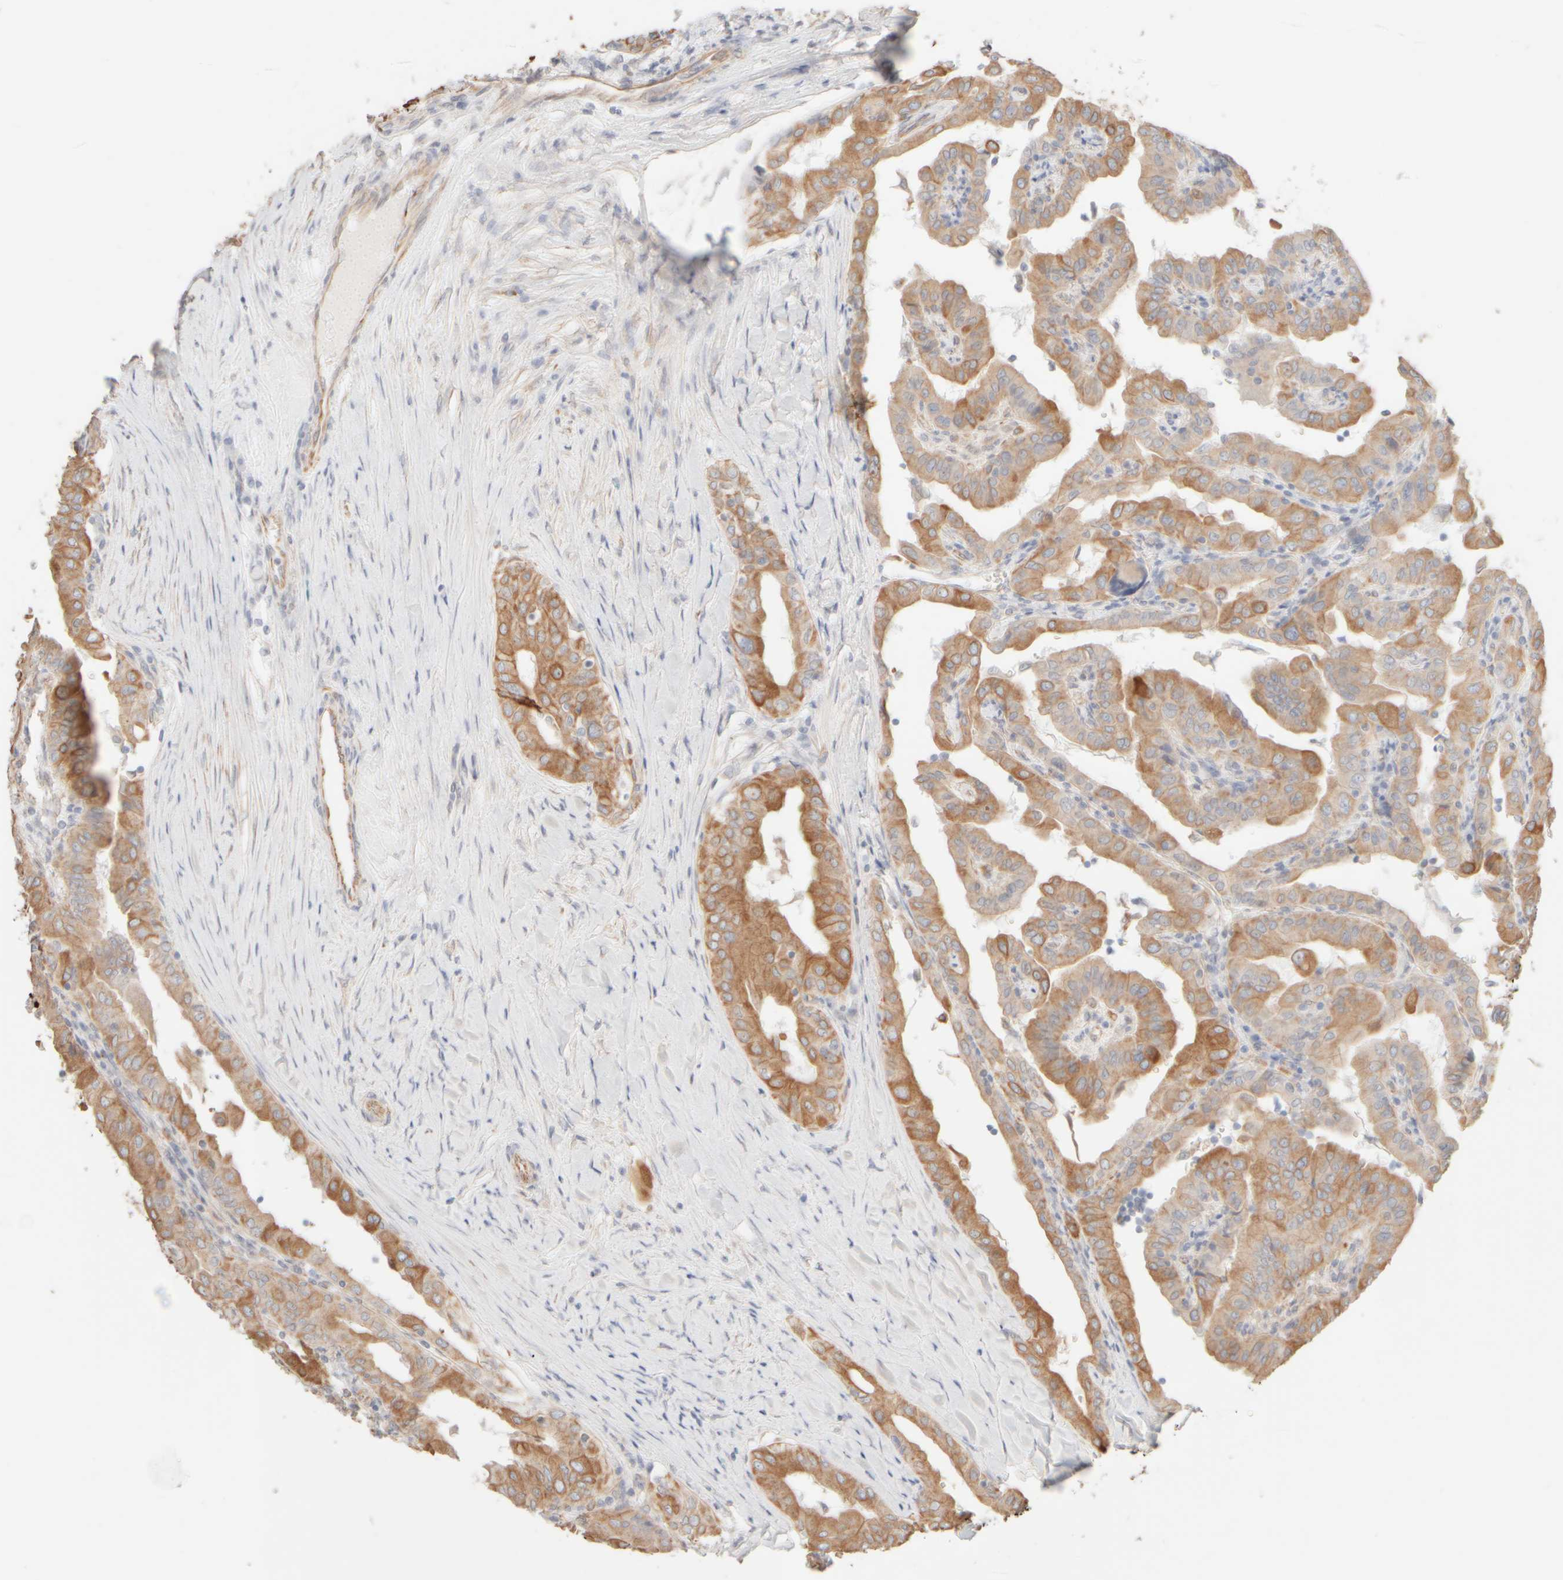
{"staining": {"intensity": "moderate", "quantity": ">75%", "location": "cytoplasmic/membranous"}, "tissue": "thyroid cancer", "cell_type": "Tumor cells", "image_type": "cancer", "snomed": [{"axis": "morphology", "description": "Papillary adenocarcinoma, NOS"}, {"axis": "topography", "description": "Thyroid gland"}], "caption": "Thyroid papillary adenocarcinoma tissue reveals moderate cytoplasmic/membranous expression in about >75% of tumor cells (brown staining indicates protein expression, while blue staining denotes nuclei).", "gene": "KRT15", "patient": {"sex": "male", "age": 33}}